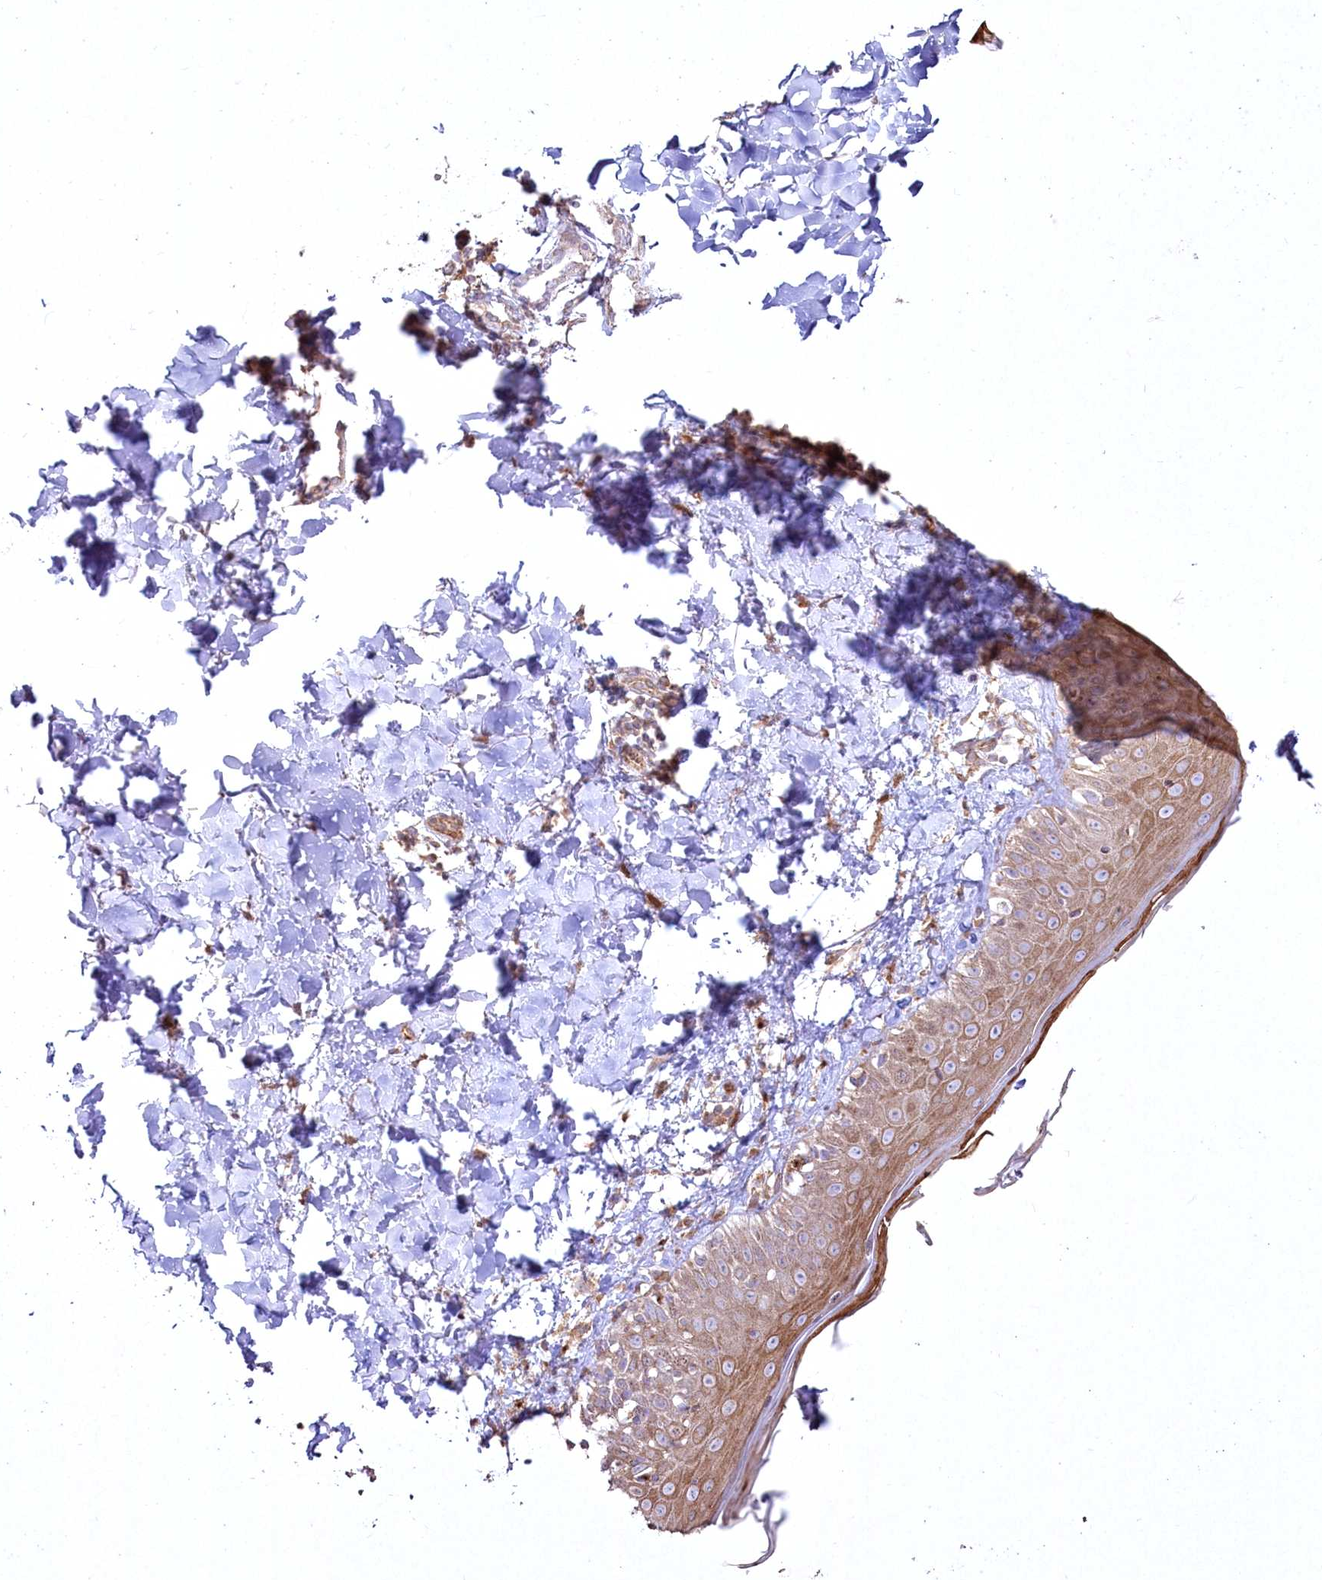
{"staining": {"intensity": "moderate", "quantity": ">75%", "location": "cytoplasmic/membranous"}, "tissue": "skin", "cell_type": "Fibroblasts", "image_type": "normal", "snomed": [{"axis": "morphology", "description": "Normal tissue, NOS"}, {"axis": "topography", "description": "Skin"}], "caption": "Unremarkable skin was stained to show a protein in brown. There is medium levels of moderate cytoplasmic/membranous positivity in approximately >75% of fibroblasts. The staining is performed using DAB brown chromogen to label protein expression. The nuclei are counter-stained blue using hematoxylin.", "gene": "SH3TC1", "patient": {"sex": "male", "age": 52}}